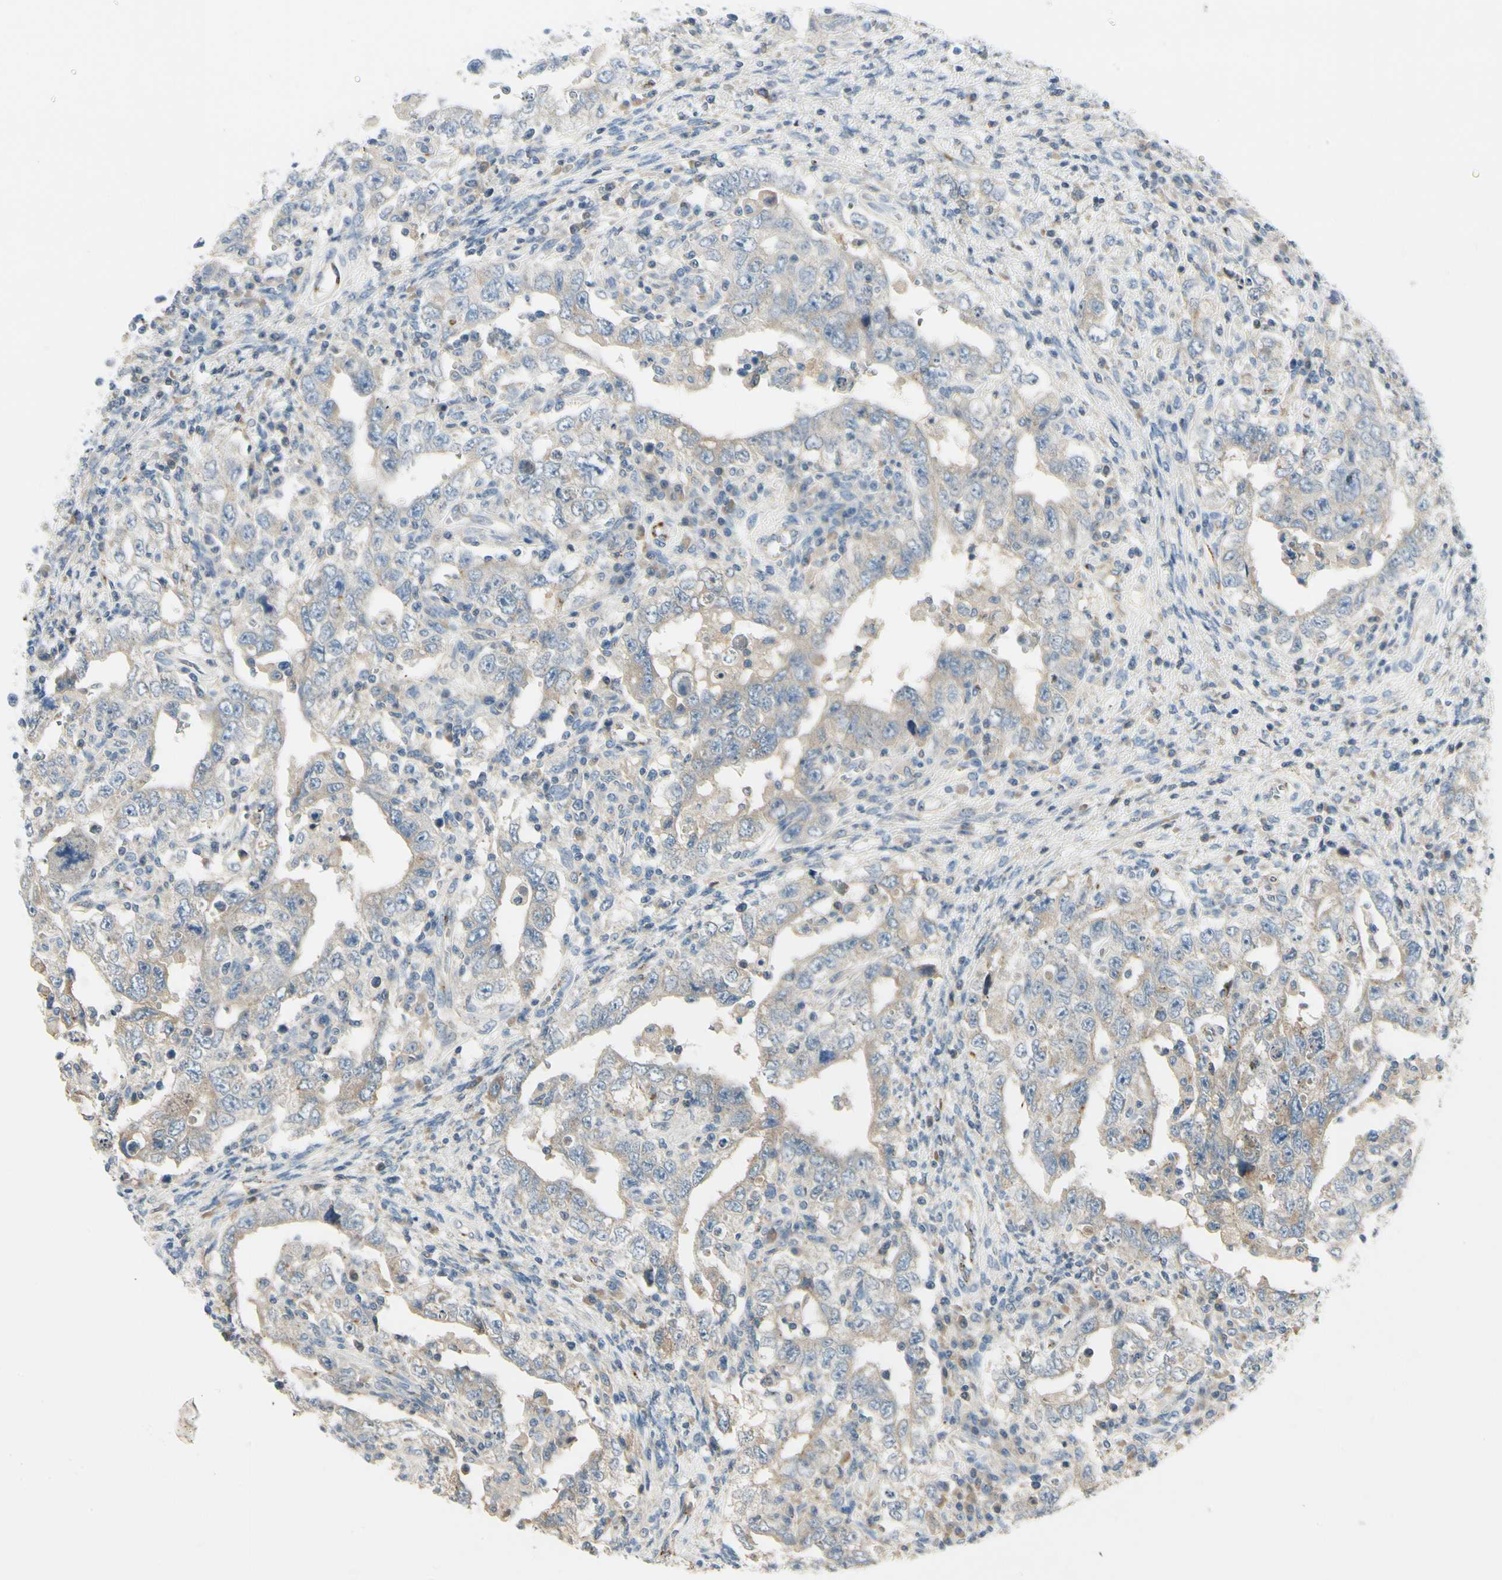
{"staining": {"intensity": "weak", "quantity": ">75%", "location": "cytoplasmic/membranous"}, "tissue": "testis cancer", "cell_type": "Tumor cells", "image_type": "cancer", "snomed": [{"axis": "morphology", "description": "Carcinoma, Embryonal, NOS"}, {"axis": "topography", "description": "Testis"}], "caption": "An immunohistochemistry histopathology image of tumor tissue is shown. Protein staining in brown labels weak cytoplasmic/membranous positivity in testis cancer (embryonal carcinoma) within tumor cells. Using DAB (brown) and hematoxylin (blue) stains, captured at high magnification using brightfield microscopy.", "gene": "MANSC1", "patient": {"sex": "male", "age": 26}}